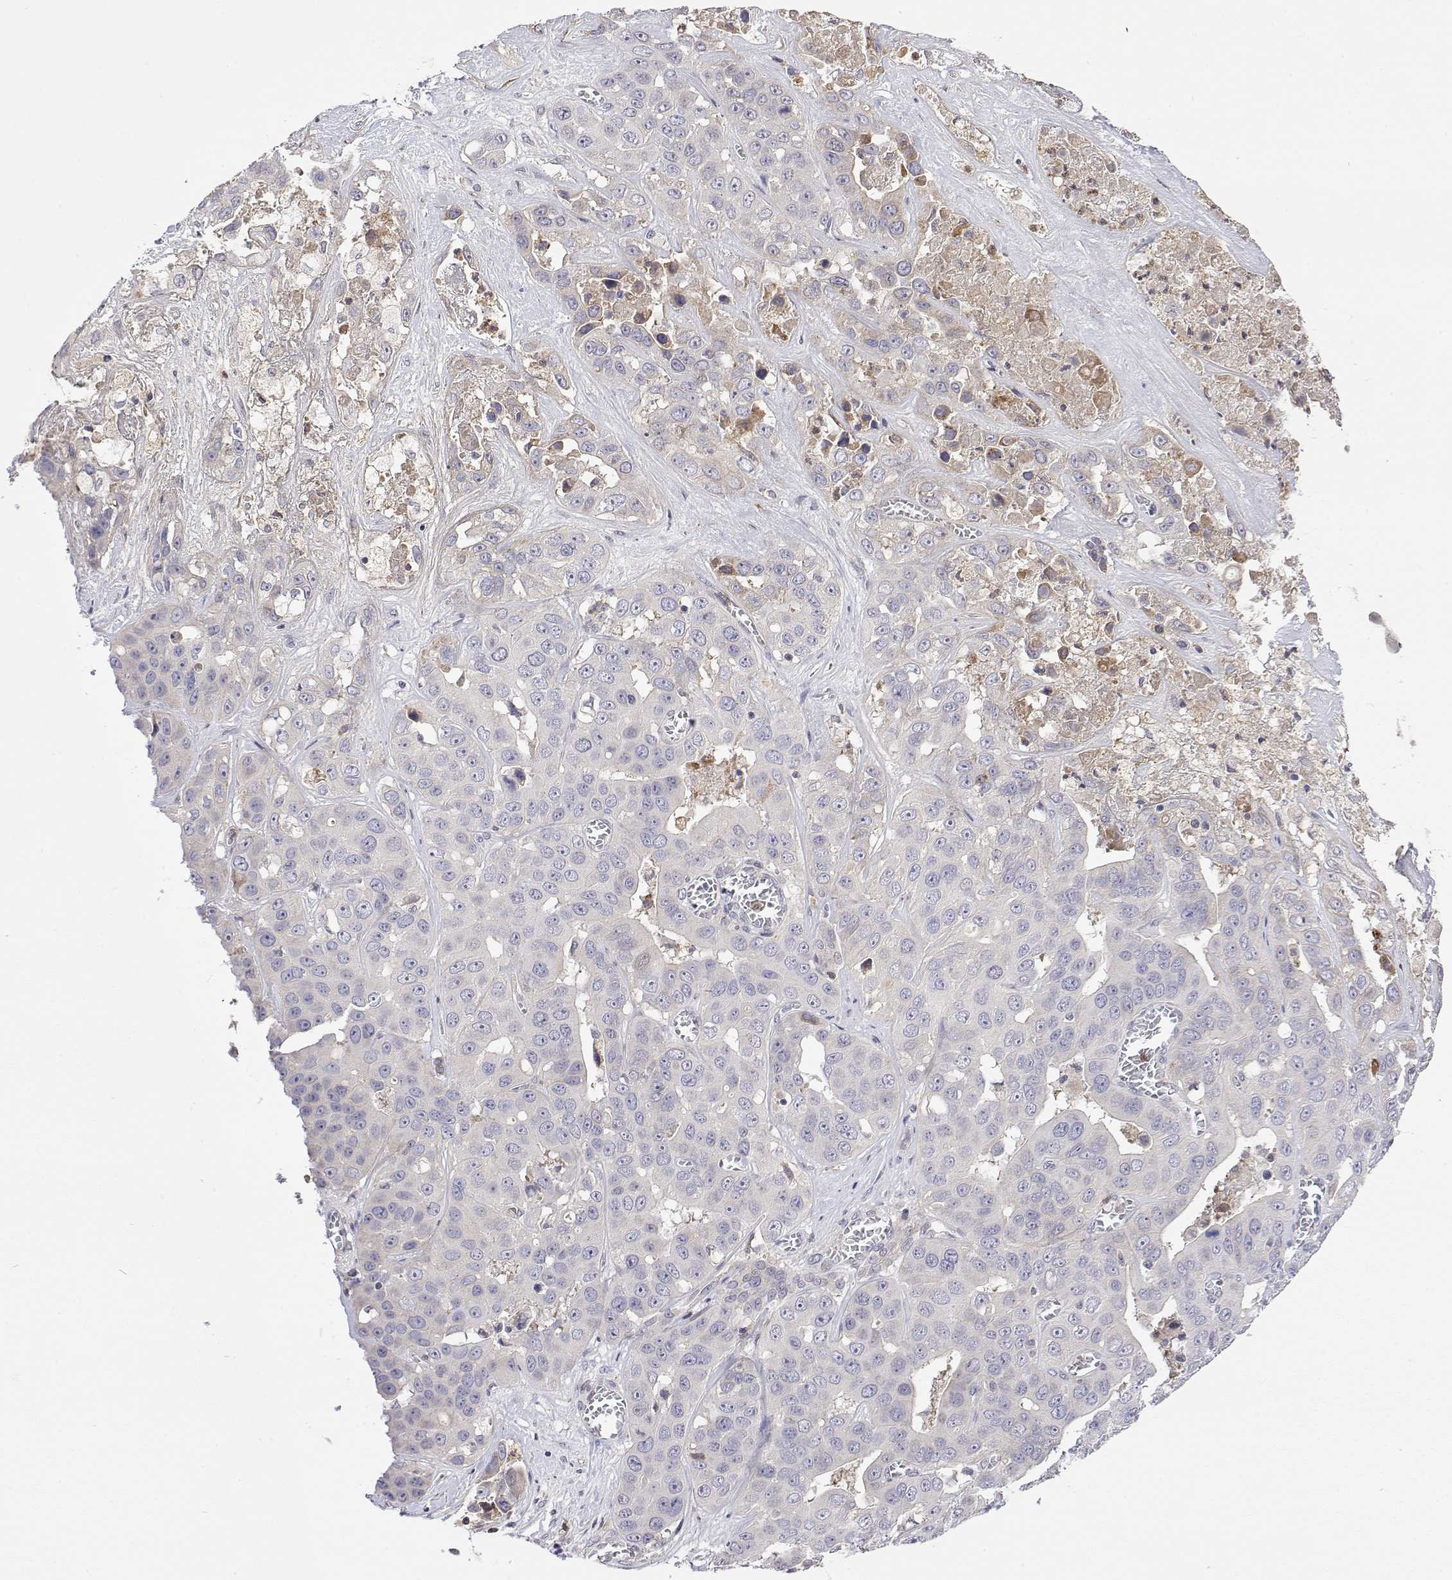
{"staining": {"intensity": "negative", "quantity": "none", "location": "none"}, "tissue": "liver cancer", "cell_type": "Tumor cells", "image_type": "cancer", "snomed": [{"axis": "morphology", "description": "Cholangiocarcinoma"}, {"axis": "topography", "description": "Liver"}], "caption": "A photomicrograph of liver cancer stained for a protein shows no brown staining in tumor cells. (DAB IHC visualized using brightfield microscopy, high magnification).", "gene": "IGFBP4", "patient": {"sex": "female", "age": 52}}